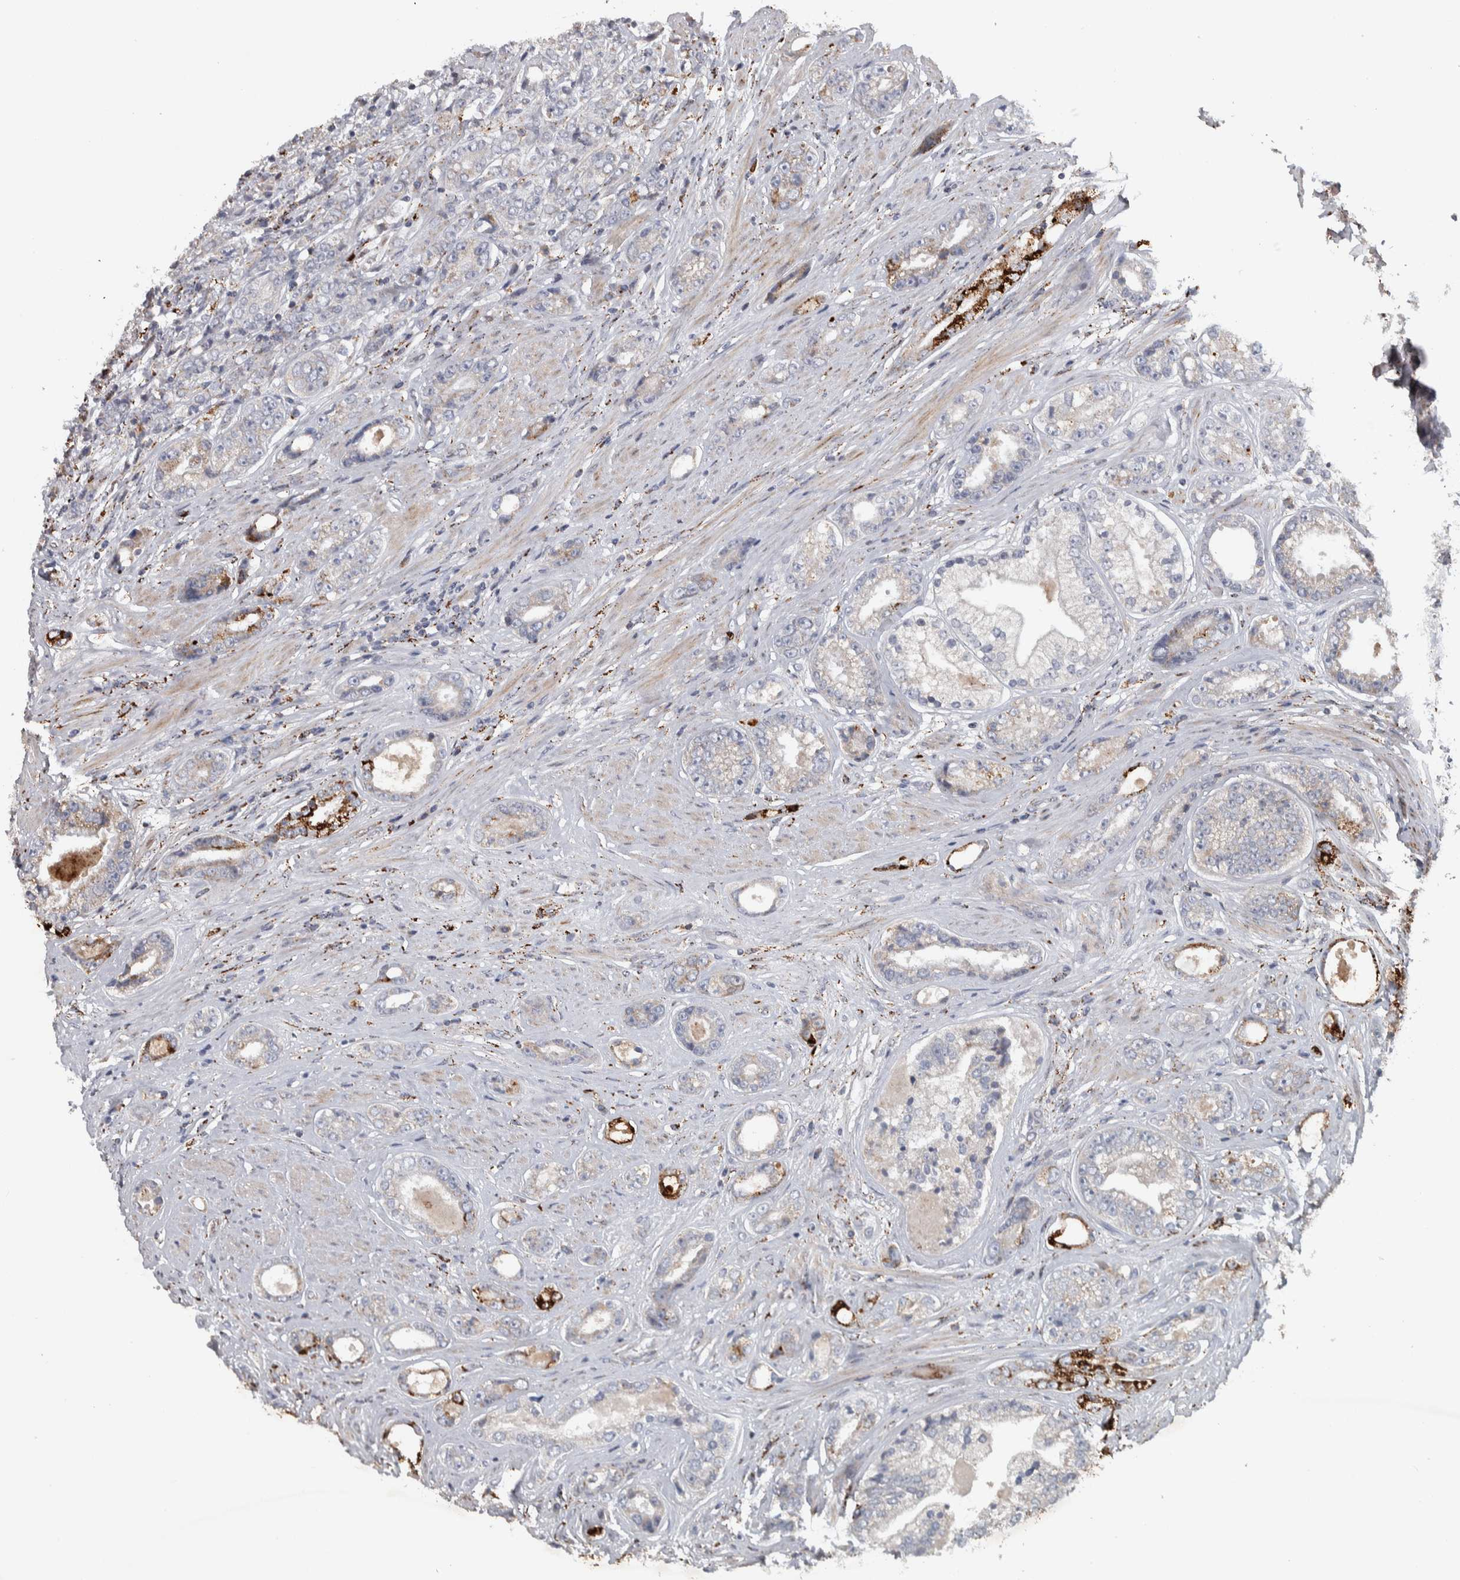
{"staining": {"intensity": "strong", "quantity": "<25%", "location": "cytoplasmic/membranous"}, "tissue": "prostate cancer", "cell_type": "Tumor cells", "image_type": "cancer", "snomed": [{"axis": "morphology", "description": "Adenocarcinoma, High grade"}, {"axis": "topography", "description": "Prostate"}], "caption": "Strong cytoplasmic/membranous positivity is identified in approximately <25% of tumor cells in prostate cancer. (DAB (3,3'-diaminobenzidine) = brown stain, brightfield microscopy at high magnification).", "gene": "FAM78A", "patient": {"sex": "male", "age": 61}}